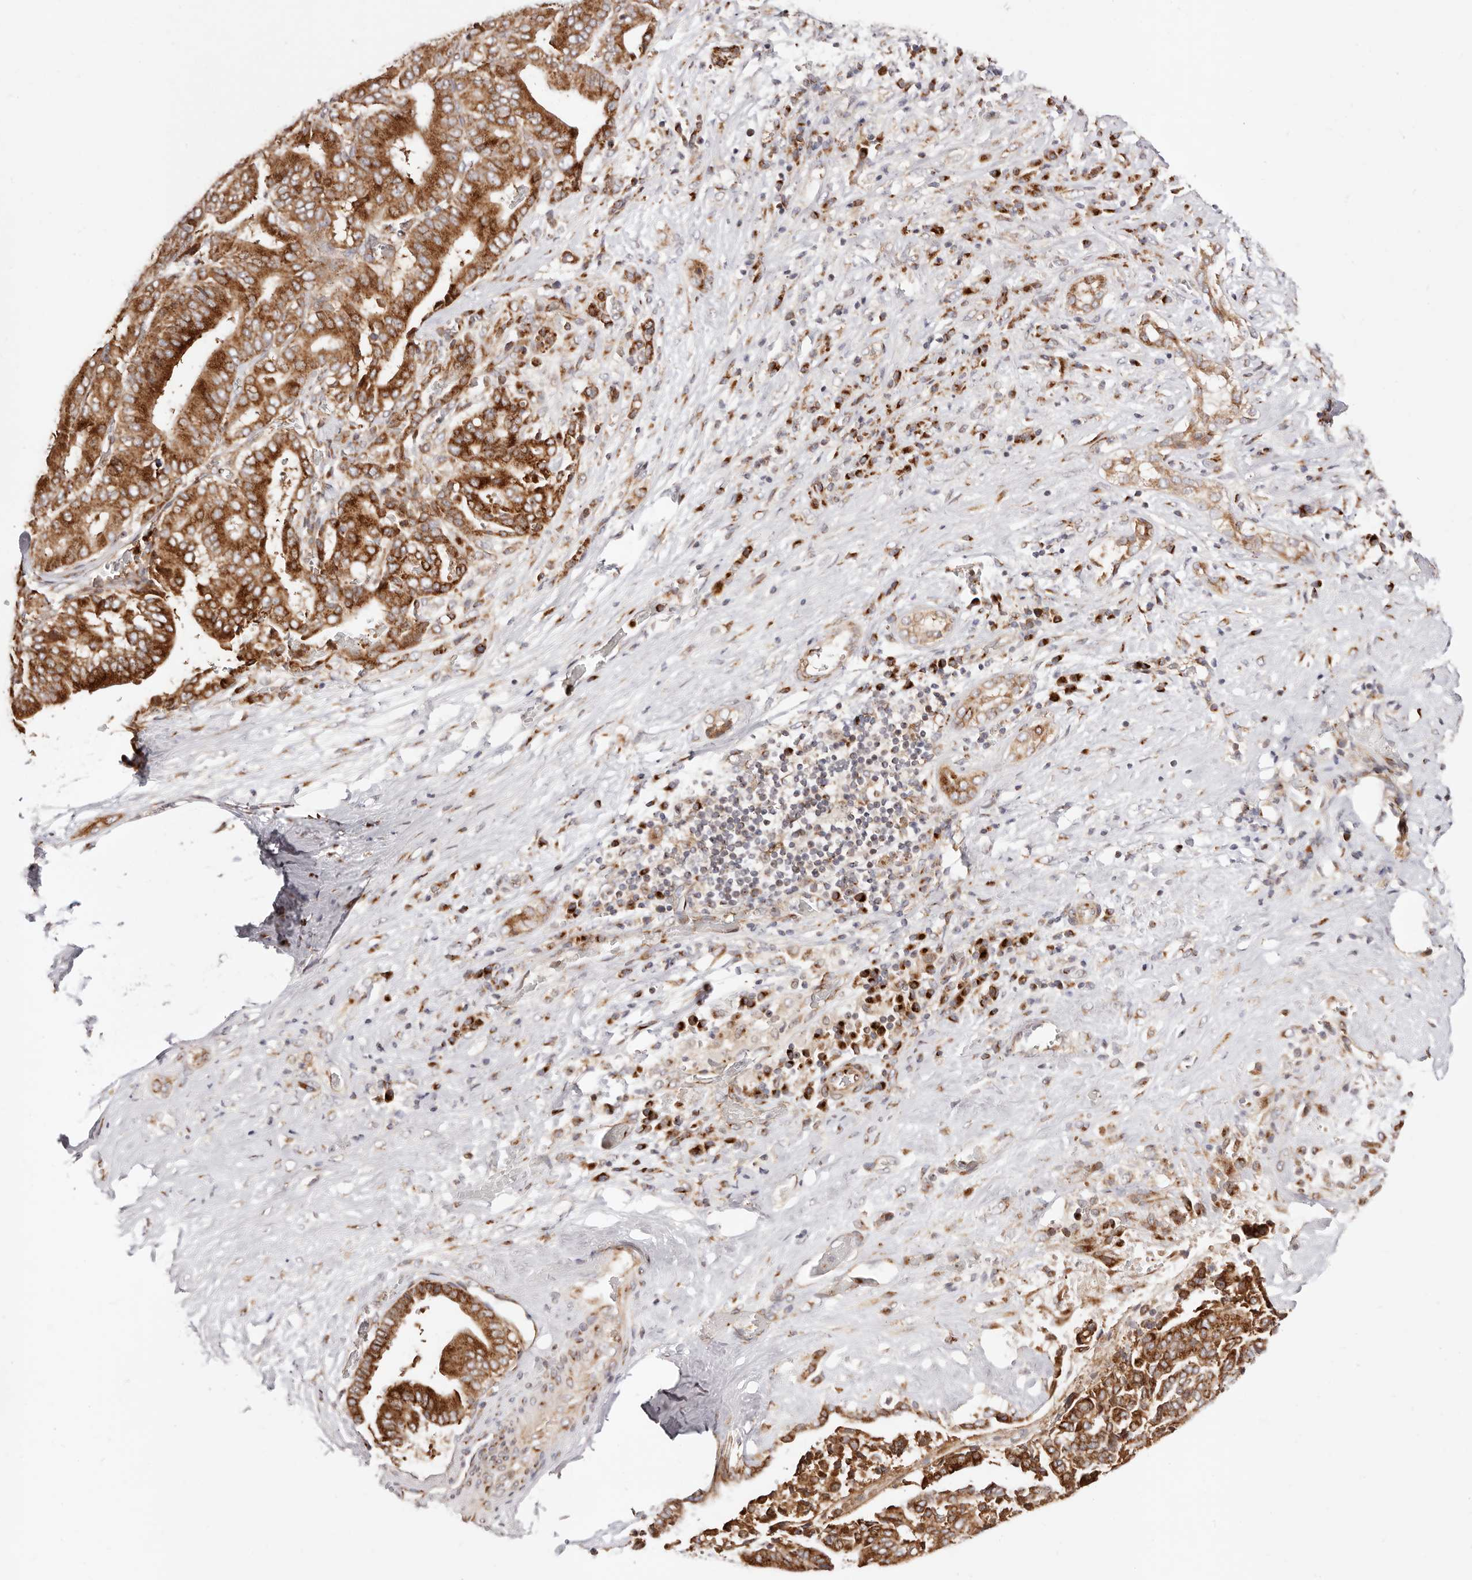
{"staining": {"intensity": "strong", "quantity": ">75%", "location": "cytoplasmic/membranous"}, "tissue": "liver cancer", "cell_type": "Tumor cells", "image_type": "cancer", "snomed": [{"axis": "morphology", "description": "Cholangiocarcinoma"}, {"axis": "topography", "description": "Liver"}], "caption": "Protein staining by immunohistochemistry demonstrates strong cytoplasmic/membranous expression in approximately >75% of tumor cells in liver cancer (cholangiocarcinoma). (DAB (3,3'-diaminobenzidine) IHC, brown staining for protein, blue staining for nuclei).", "gene": "MAPK6", "patient": {"sex": "female", "age": 75}}